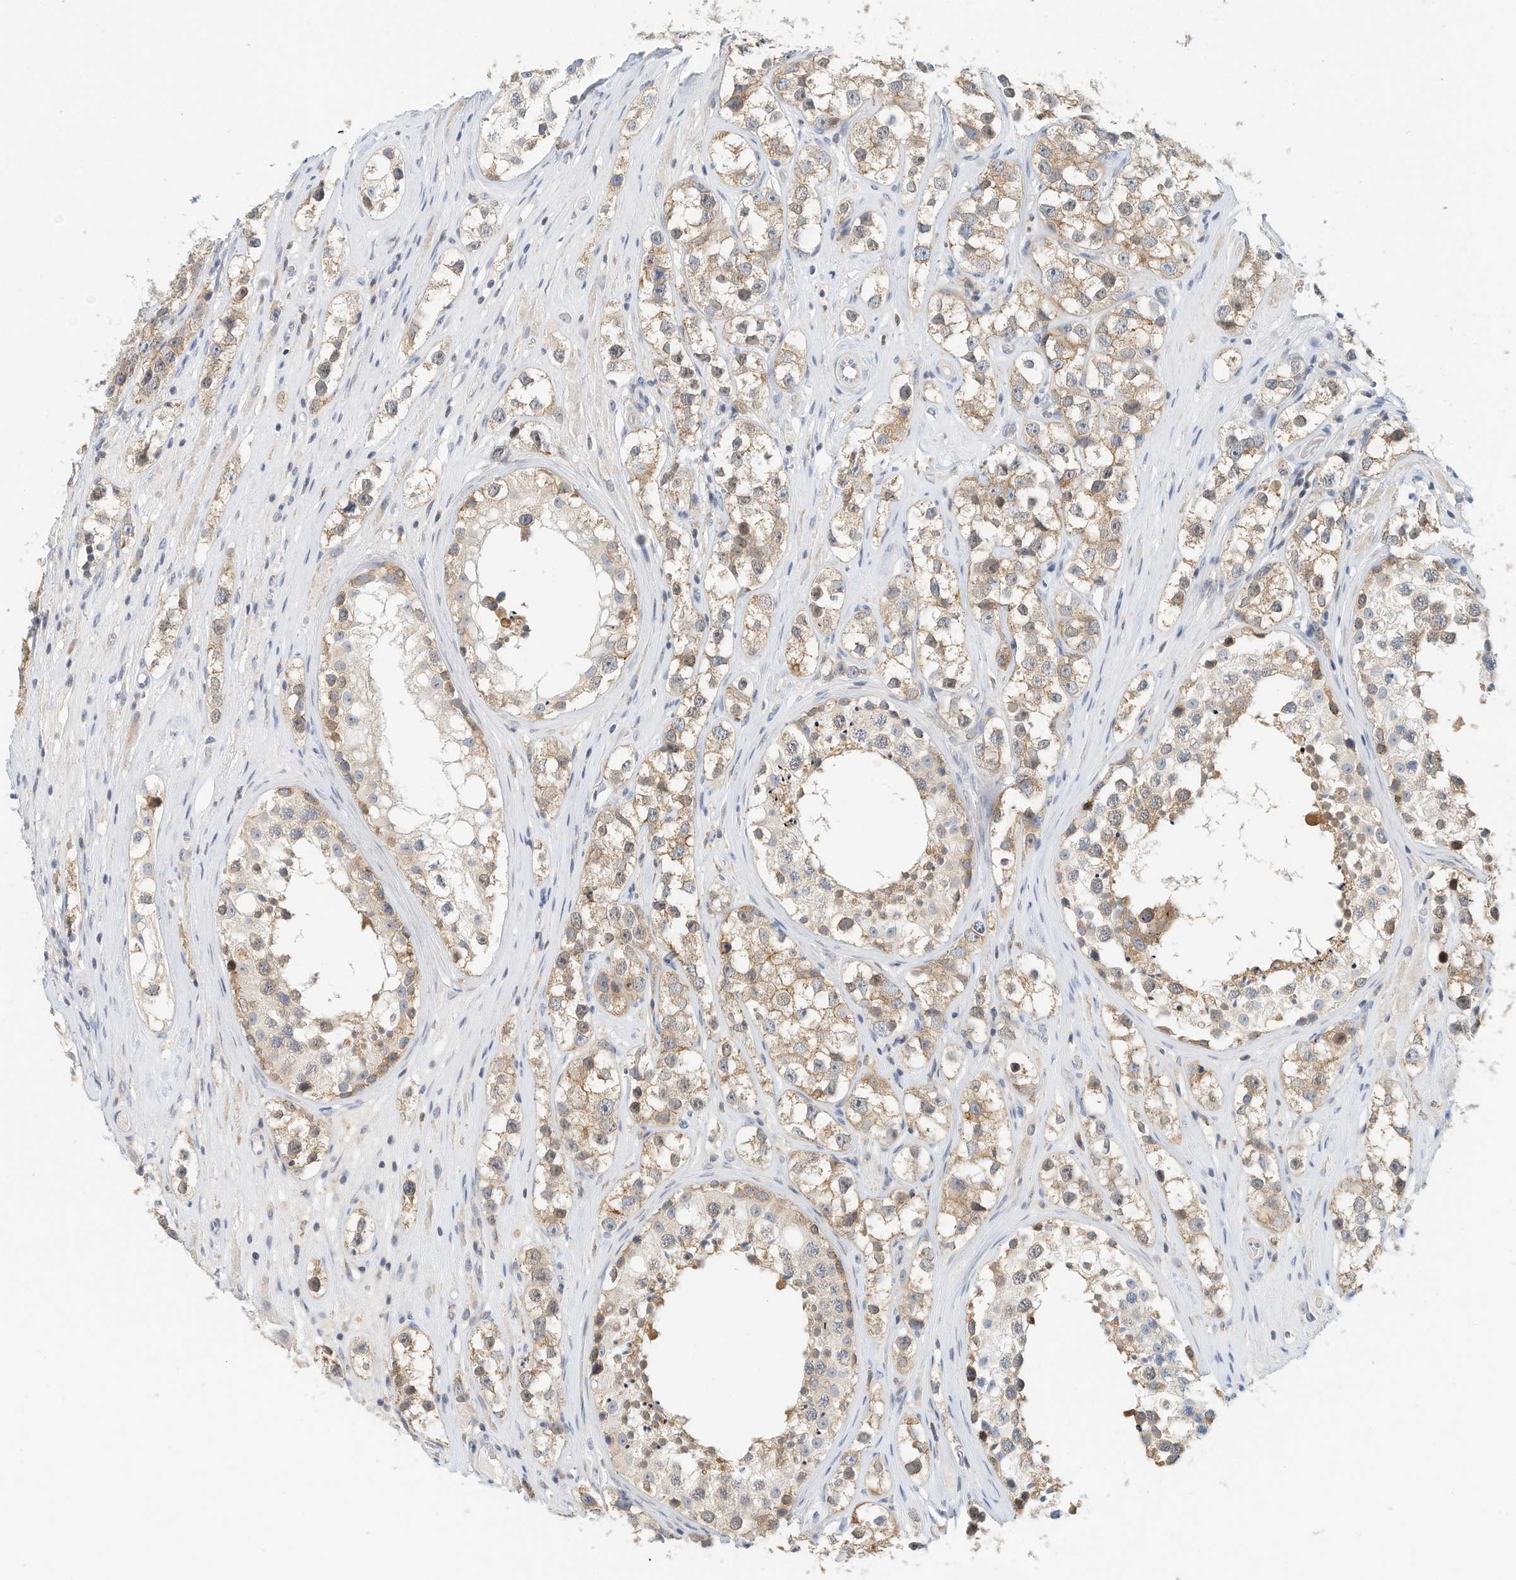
{"staining": {"intensity": "moderate", "quantity": "25%-75%", "location": "cytoplasmic/membranous"}, "tissue": "testis cancer", "cell_type": "Tumor cells", "image_type": "cancer", "snomed": [{"axis": "morphology", "description": "Seminoma, NOS"}, {"axis": "topography", "description": "Testis"}], "caption": "Immunohistochemical staining of testis cancer (seminoma) shows medium levels of moderate cytoplasmic/membranous staining in about 25%-75% of tumor cells. (Brightfield microscopy of DAB IHC at high magnification).", "gene": "MICAL1", "patient": {"sex": "male", "age": 28}}